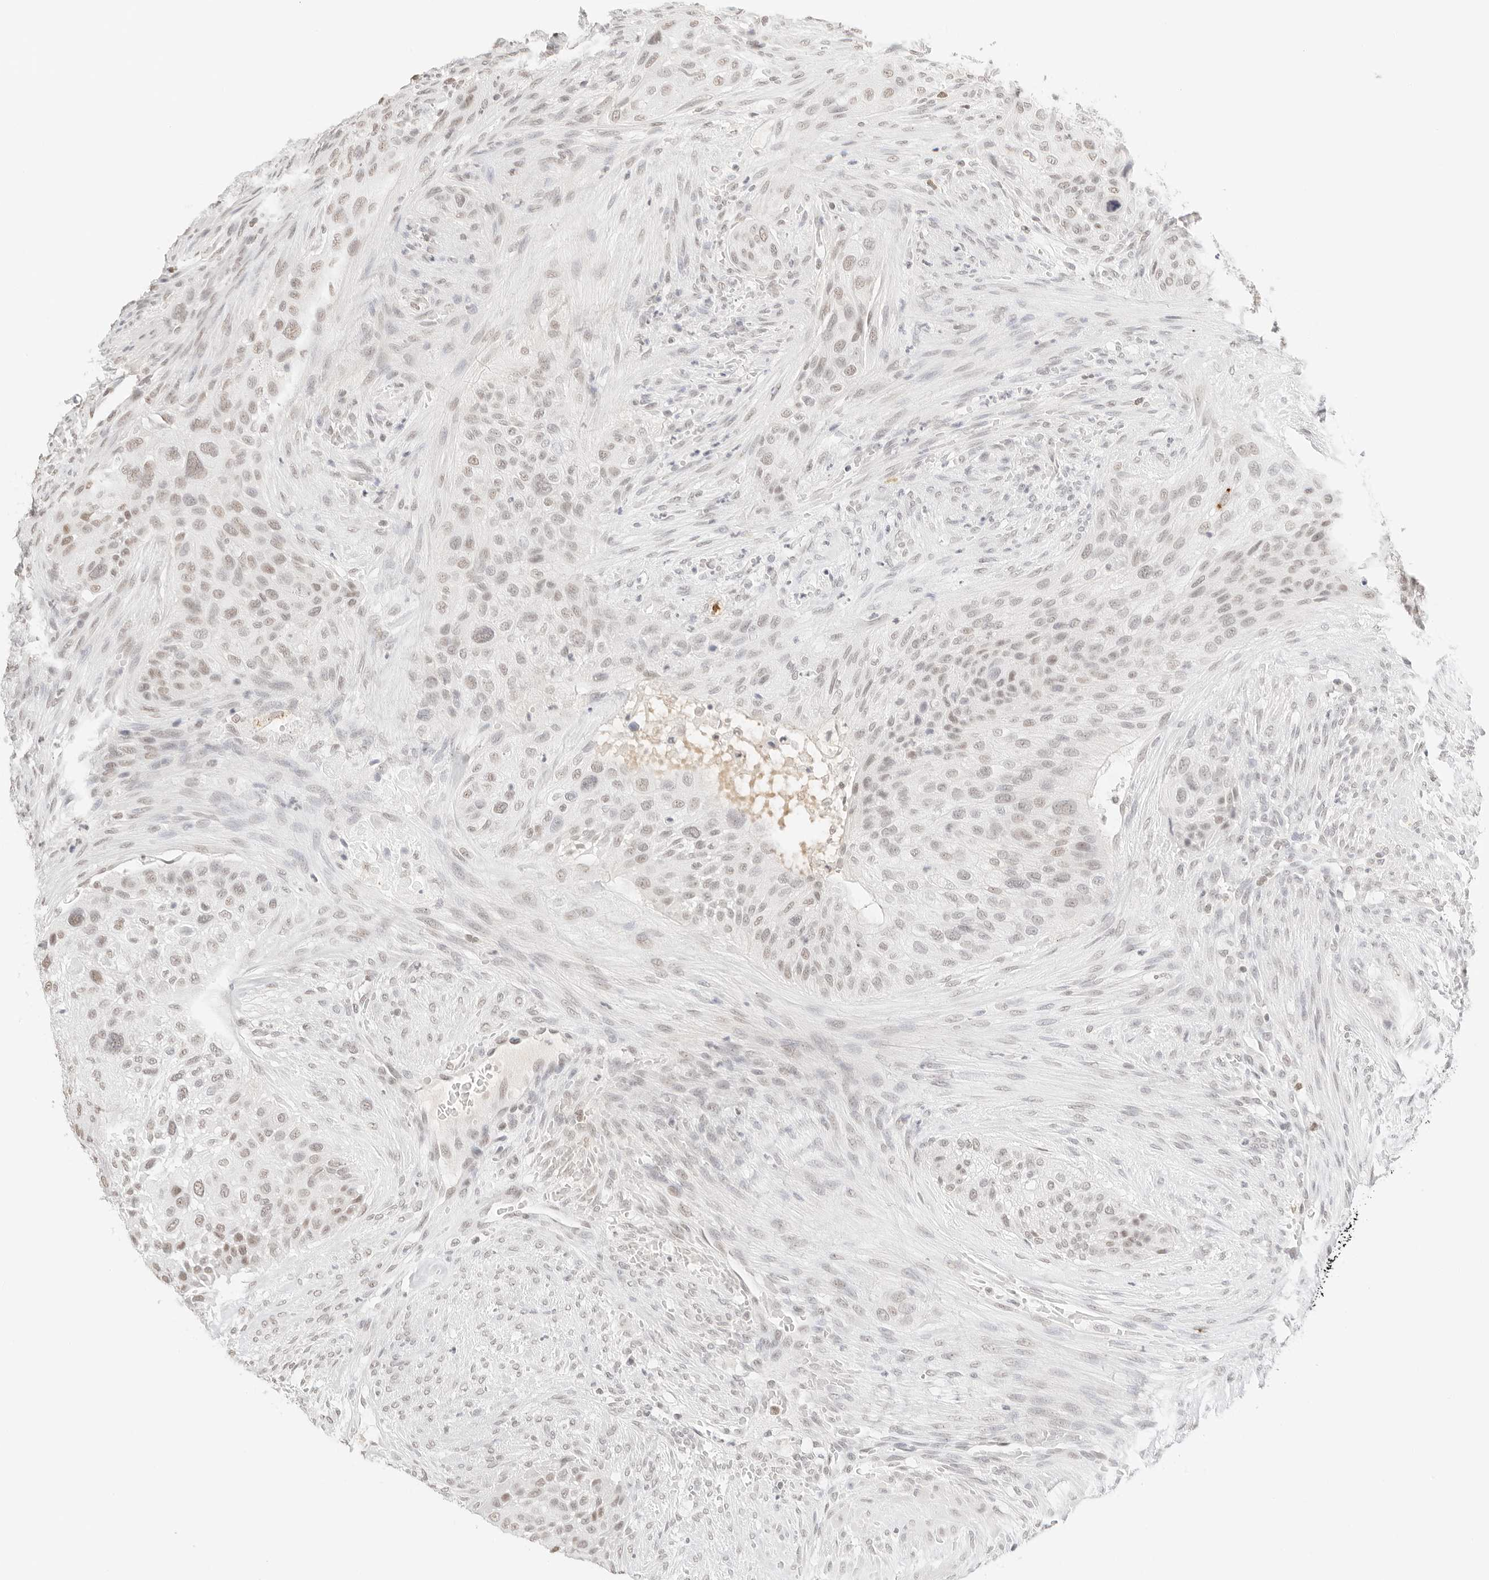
{"staining": {"intensity": "weak", "quantity": "25%-75%", "location": "nuclear"}, "tissue": "urothelial cancer", "cell_type": "Tumor cells", "image_type": "cancer", "snomed": [{"axis": "morphology", "description": "Urothelial carcinoma, High grade"}, {"axis": "topography", "description": "Urinary bladder"}], "caption": "Urothelial carcinoma (high-grade) stained for a protein (brown) displays weak nuclear positive positivity in about 25%-75% of tumor cells.", "gene": "FBLN5", "patient": {"sex": "male", "age": 35}}